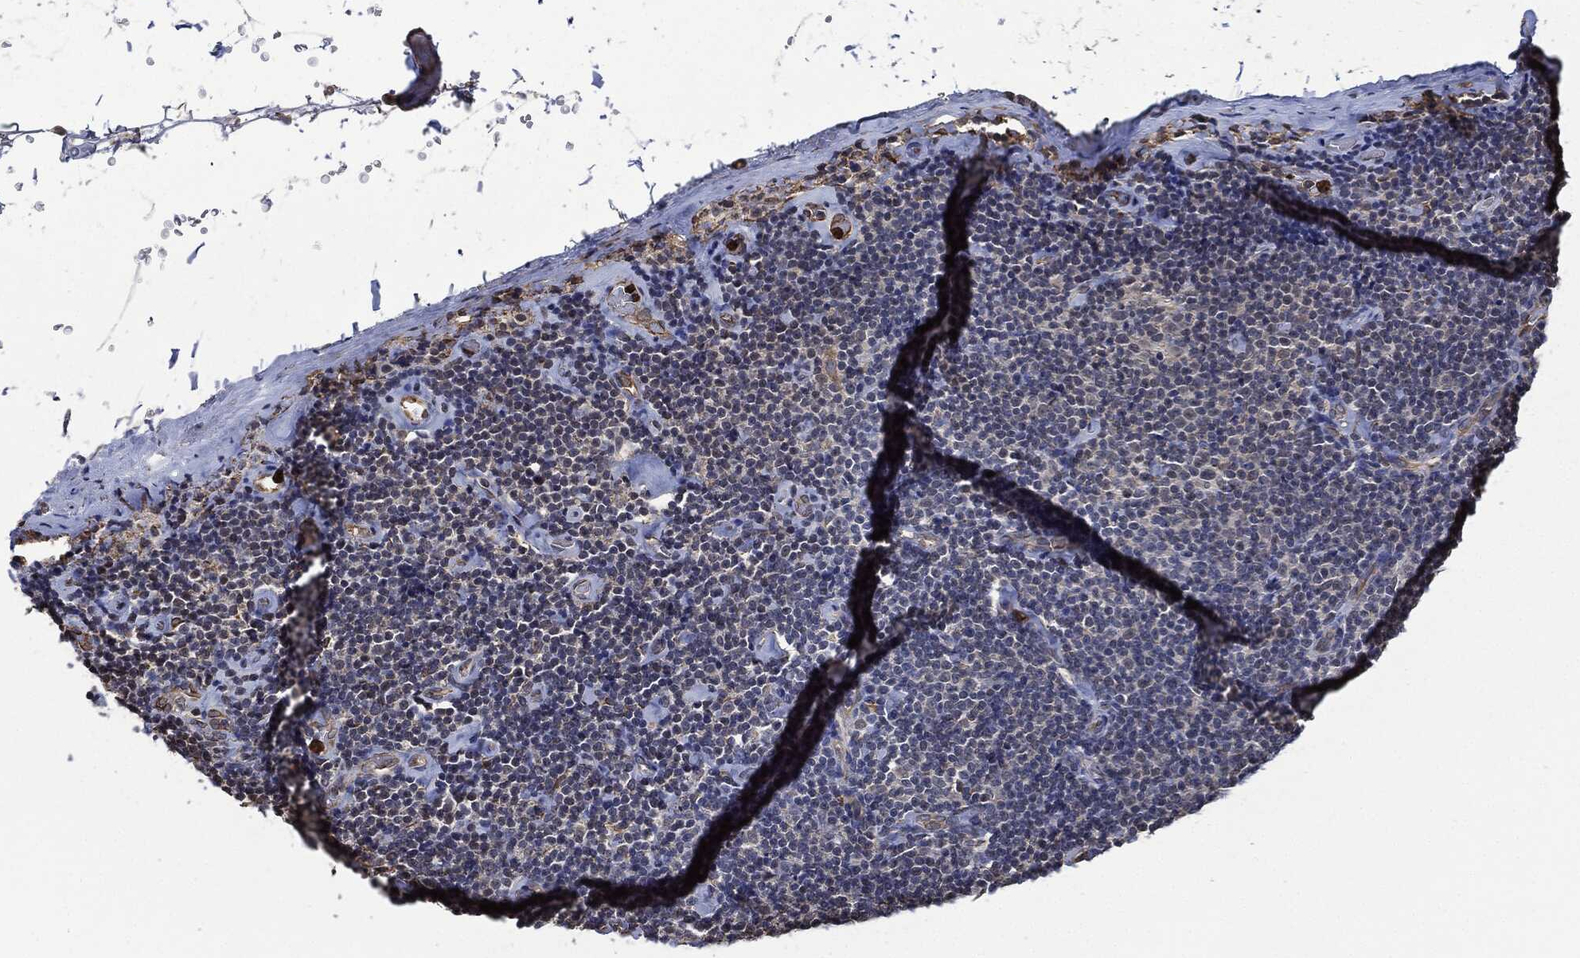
{"staining": {"intensity": "negative", "quantity": "none", "location": "none"}, "tissue": "lymphoma", "cell_type": "Tumor cells", "image_type": "cancer", "snomed": [{"axis": "morphology", "description": "Malignant lymphoma, non-Hodgkin's type, Low grade"}, {"axis": "topography", "description": "Lymph node"}], "caption": "DAB immunohistochemical staining of low-grade malignant lymphoma, non-Hodgkin's type displays no significant expression in tumor cells. (Stains: DAB (3,3'-diaminobenzidine) immunohistochemistry with hematoxylin counter stain, Microscopy: brightfield microscopy at high magnification).", "gene": "S100A9", "patient": {"sex": "male", "age": 81}}